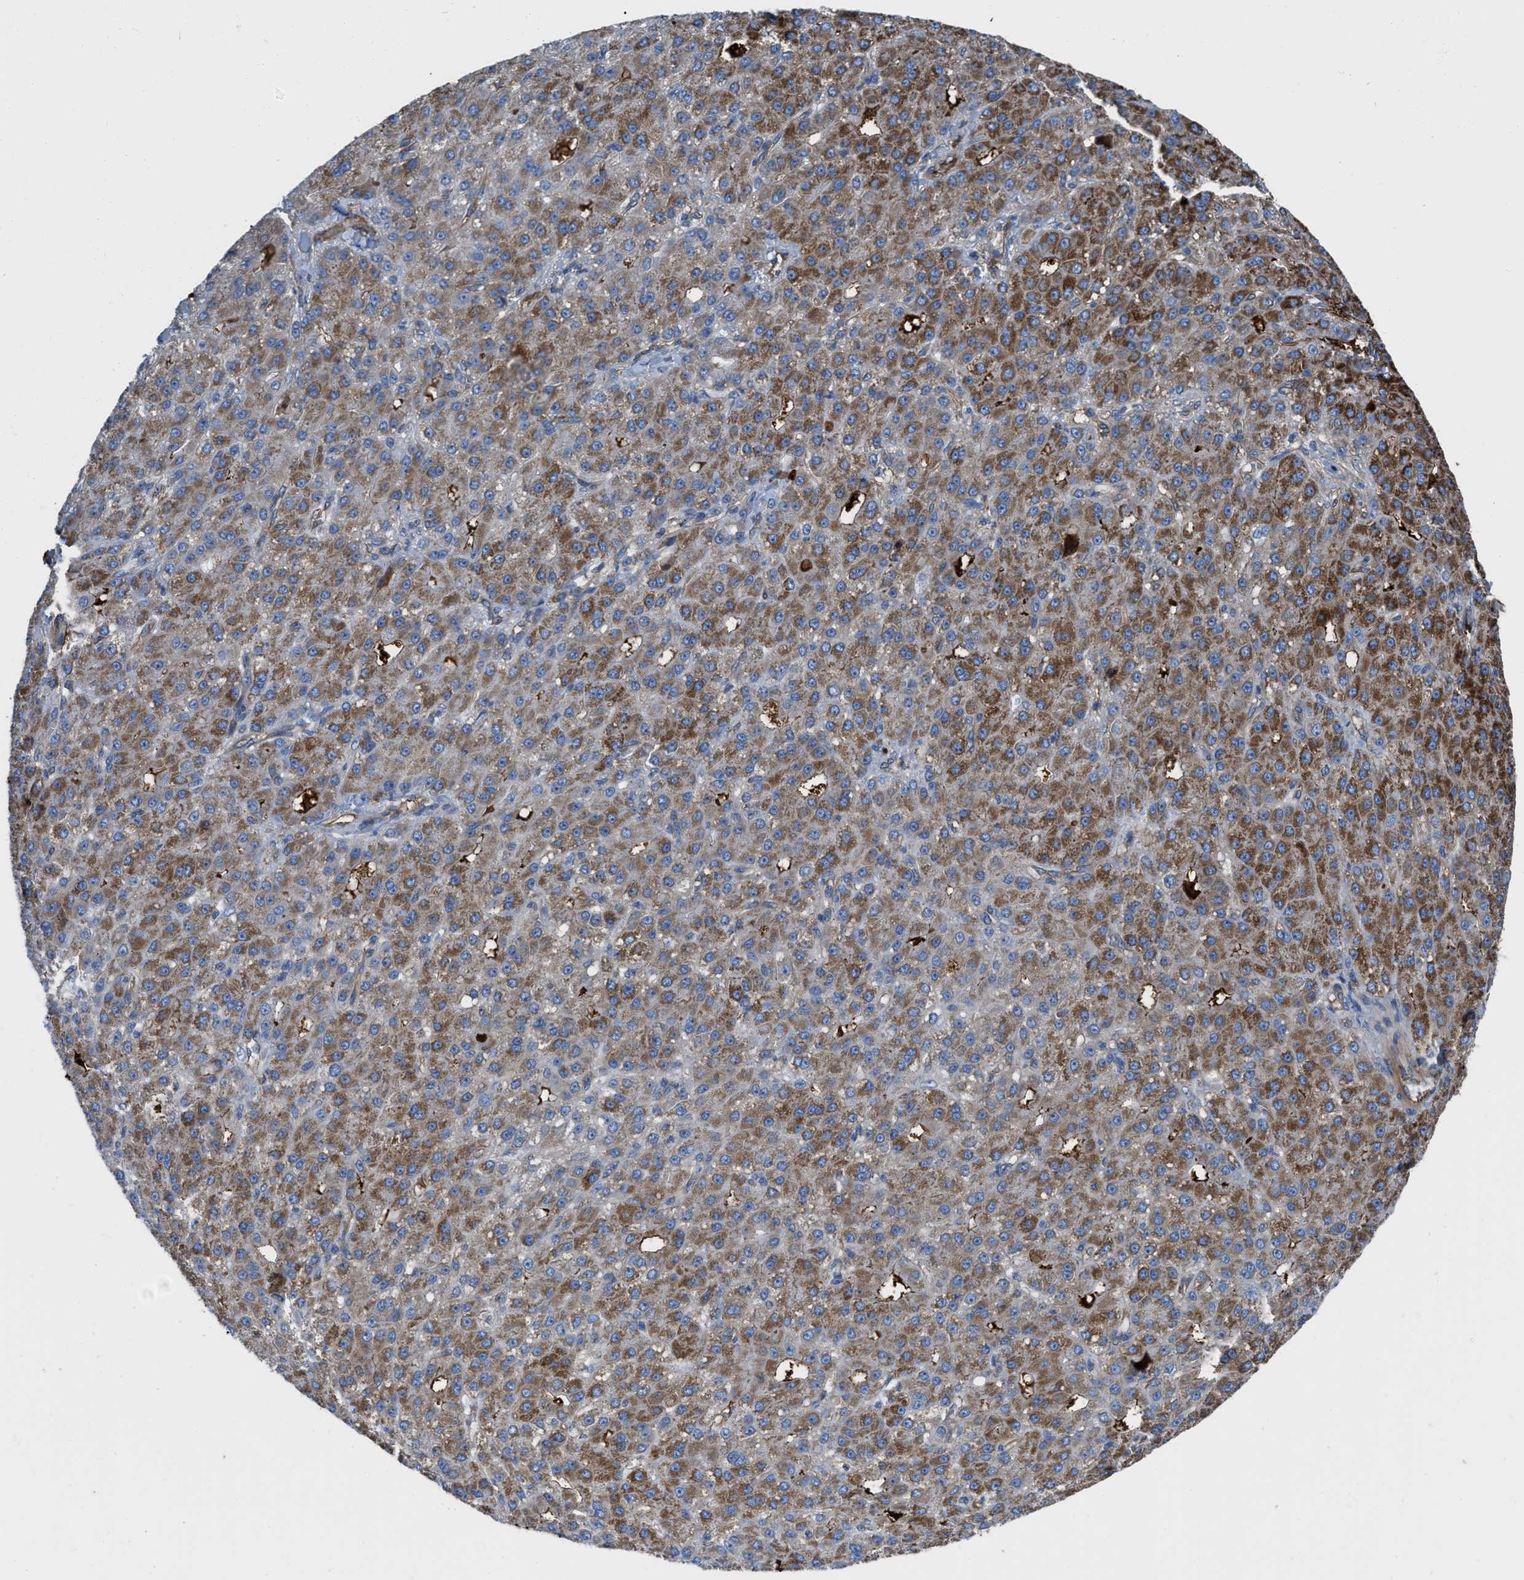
{"staining": {"intensity": "moderate", "quantity": ">75%", "location": "cytoplasmic/membranous"}, "tissue": "liver cancer", "cell_type": "Tumor cells", "image_type": "cancer", "snomed": [{"axis": "morphology", "description": "Carcinoma, Hepatocellular, NOS"}, {"axis": "topography", "description": "Liver"}], "caption": "Immunohistochemical staining of human hepatocellular carcinoma (liver) shows medium levels of moderate cytoplasmic/membranous protein positivity in about >75% of tumor cells. (IHC, brightfield microscopy, high magnification).", "gene": "TRIOBP", "patient": {"sex": "male", "age": 67}}